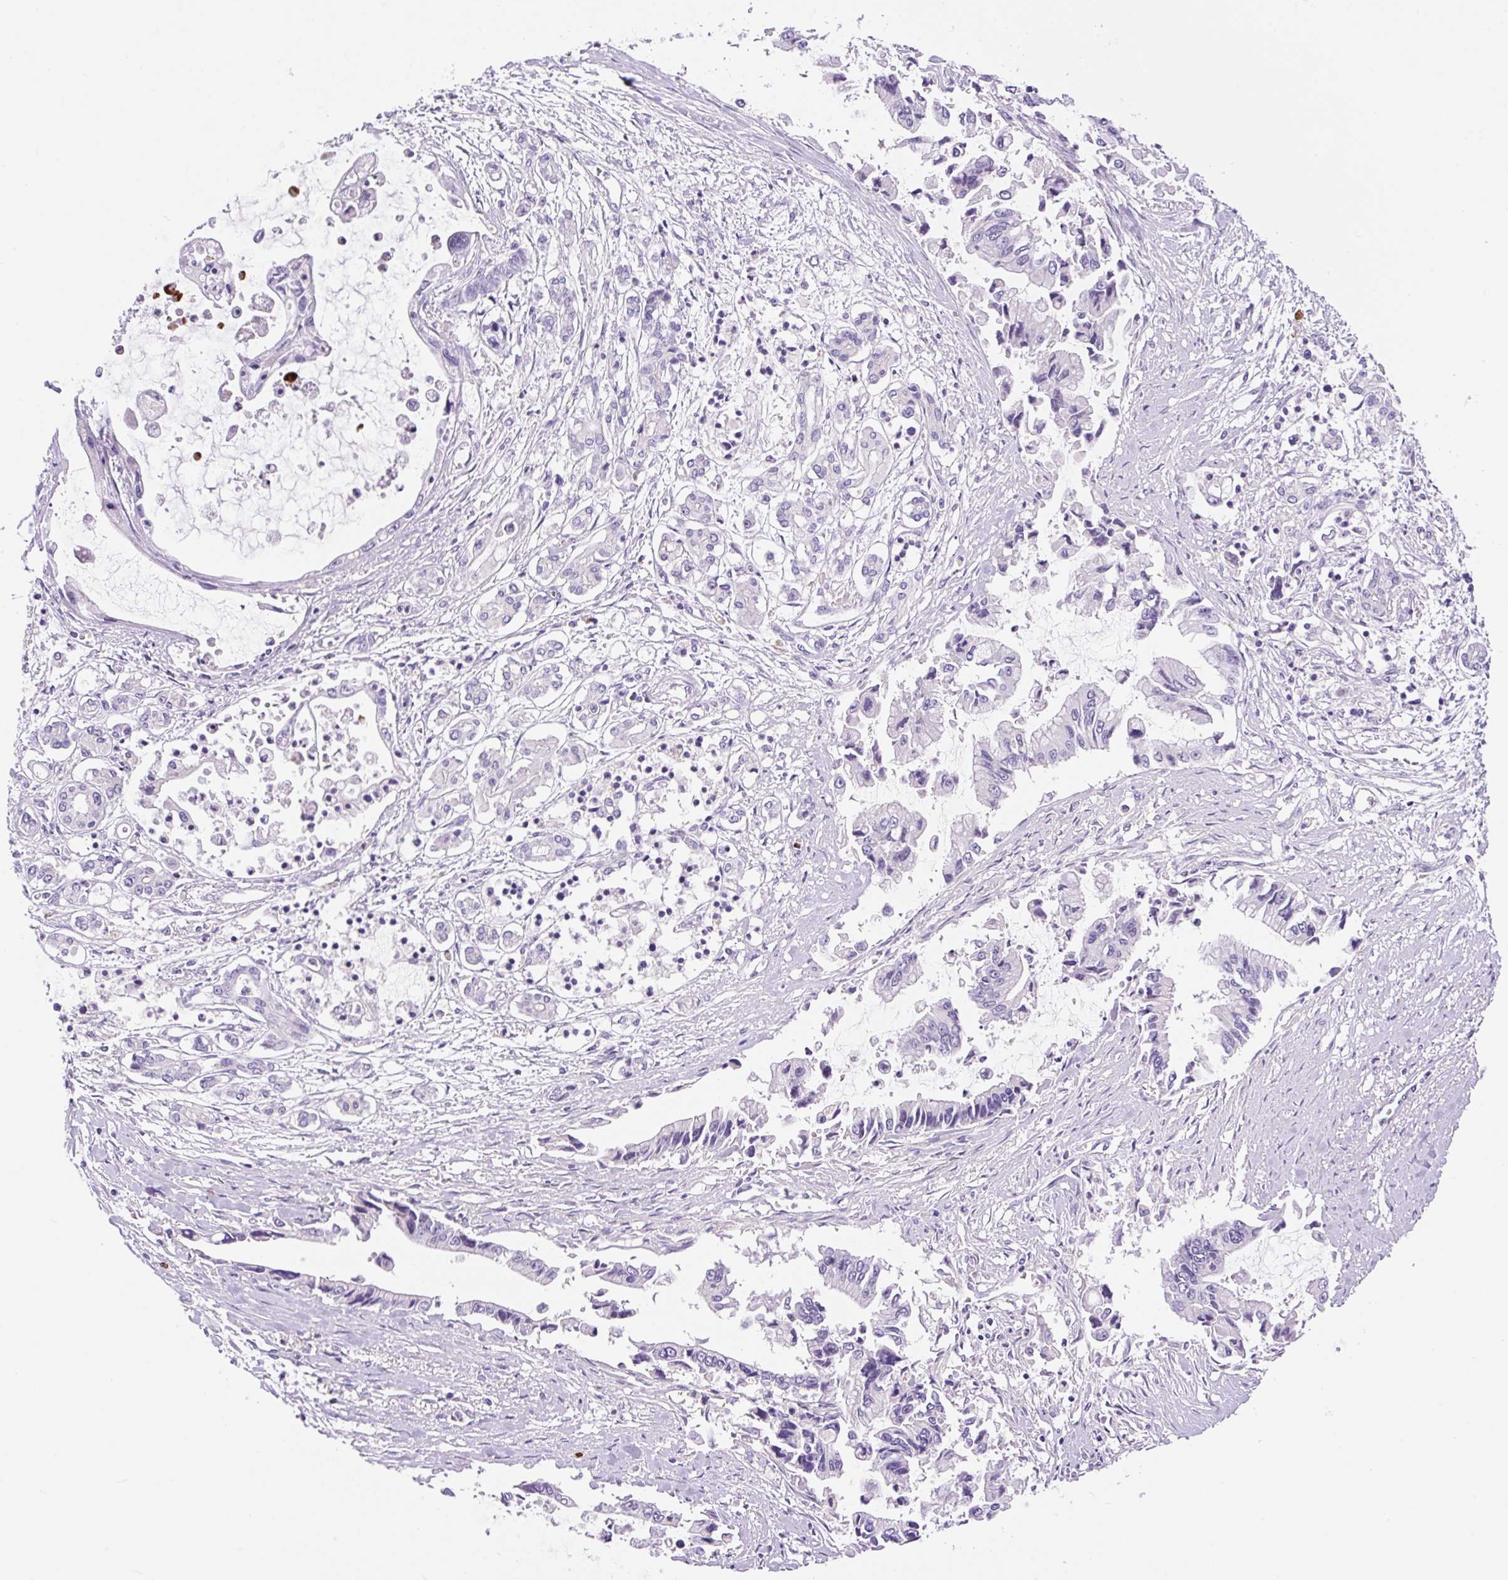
{"staining": {"intensity": "negative", "quantity": "none", "location": "none"}, "tissue": "pancreatic cancer", "cell_type": "Tumor cells", "image_type": "cancer", "snomed": [{"axis": "morphology", "description": "Adenocarcinoma, NOS"}, {"axis": "topography", "description": "Pancreas"}], "caption": "This is an IHC image of human adenocarcinoma (pancreatic). There is no staining in tumor cells.", "gene": "LHFPL5", "patient": {"sex": "male", "age": 84}}